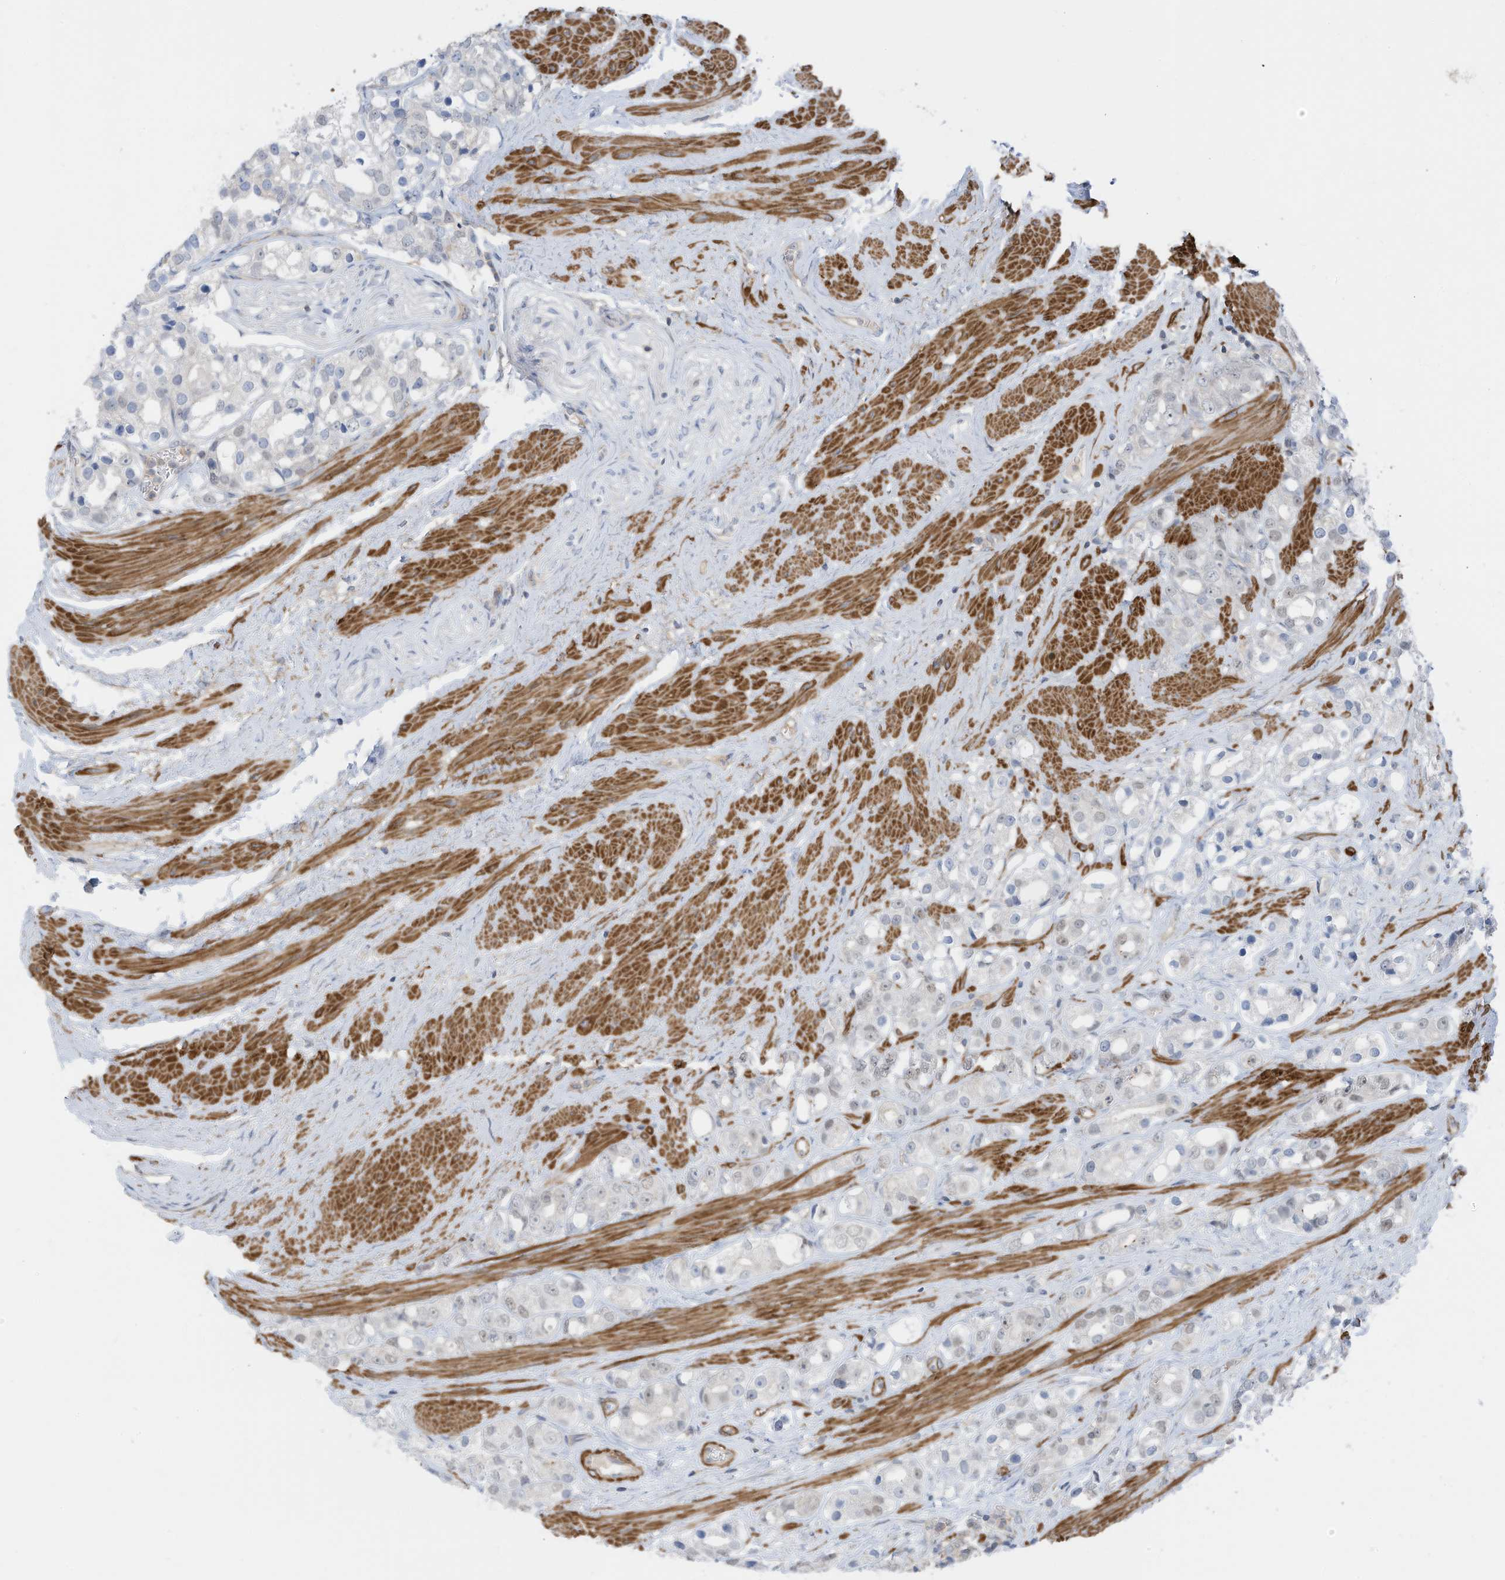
{"staining": {"intensity": "negative", "quantity": "none", "location": "none"}, "tissue": "prostate cancer", "cell_type": "Tumor cells", "image_type": "cancer", "snomed": [{"axis": "morphology", "description": "Adenocarcinoma, NOS"}, {"axis": "topography", "description": "Prostate"}], "caption": "High magnification brightfield microscopy of adenocarcinoma (prostate) stained with DAB (brown) and counterstained with hematoxylin (blue): tumor cells show no significant expression.", "gene": "ZNF846", "patient": {"sex": "male", "age": 79}}